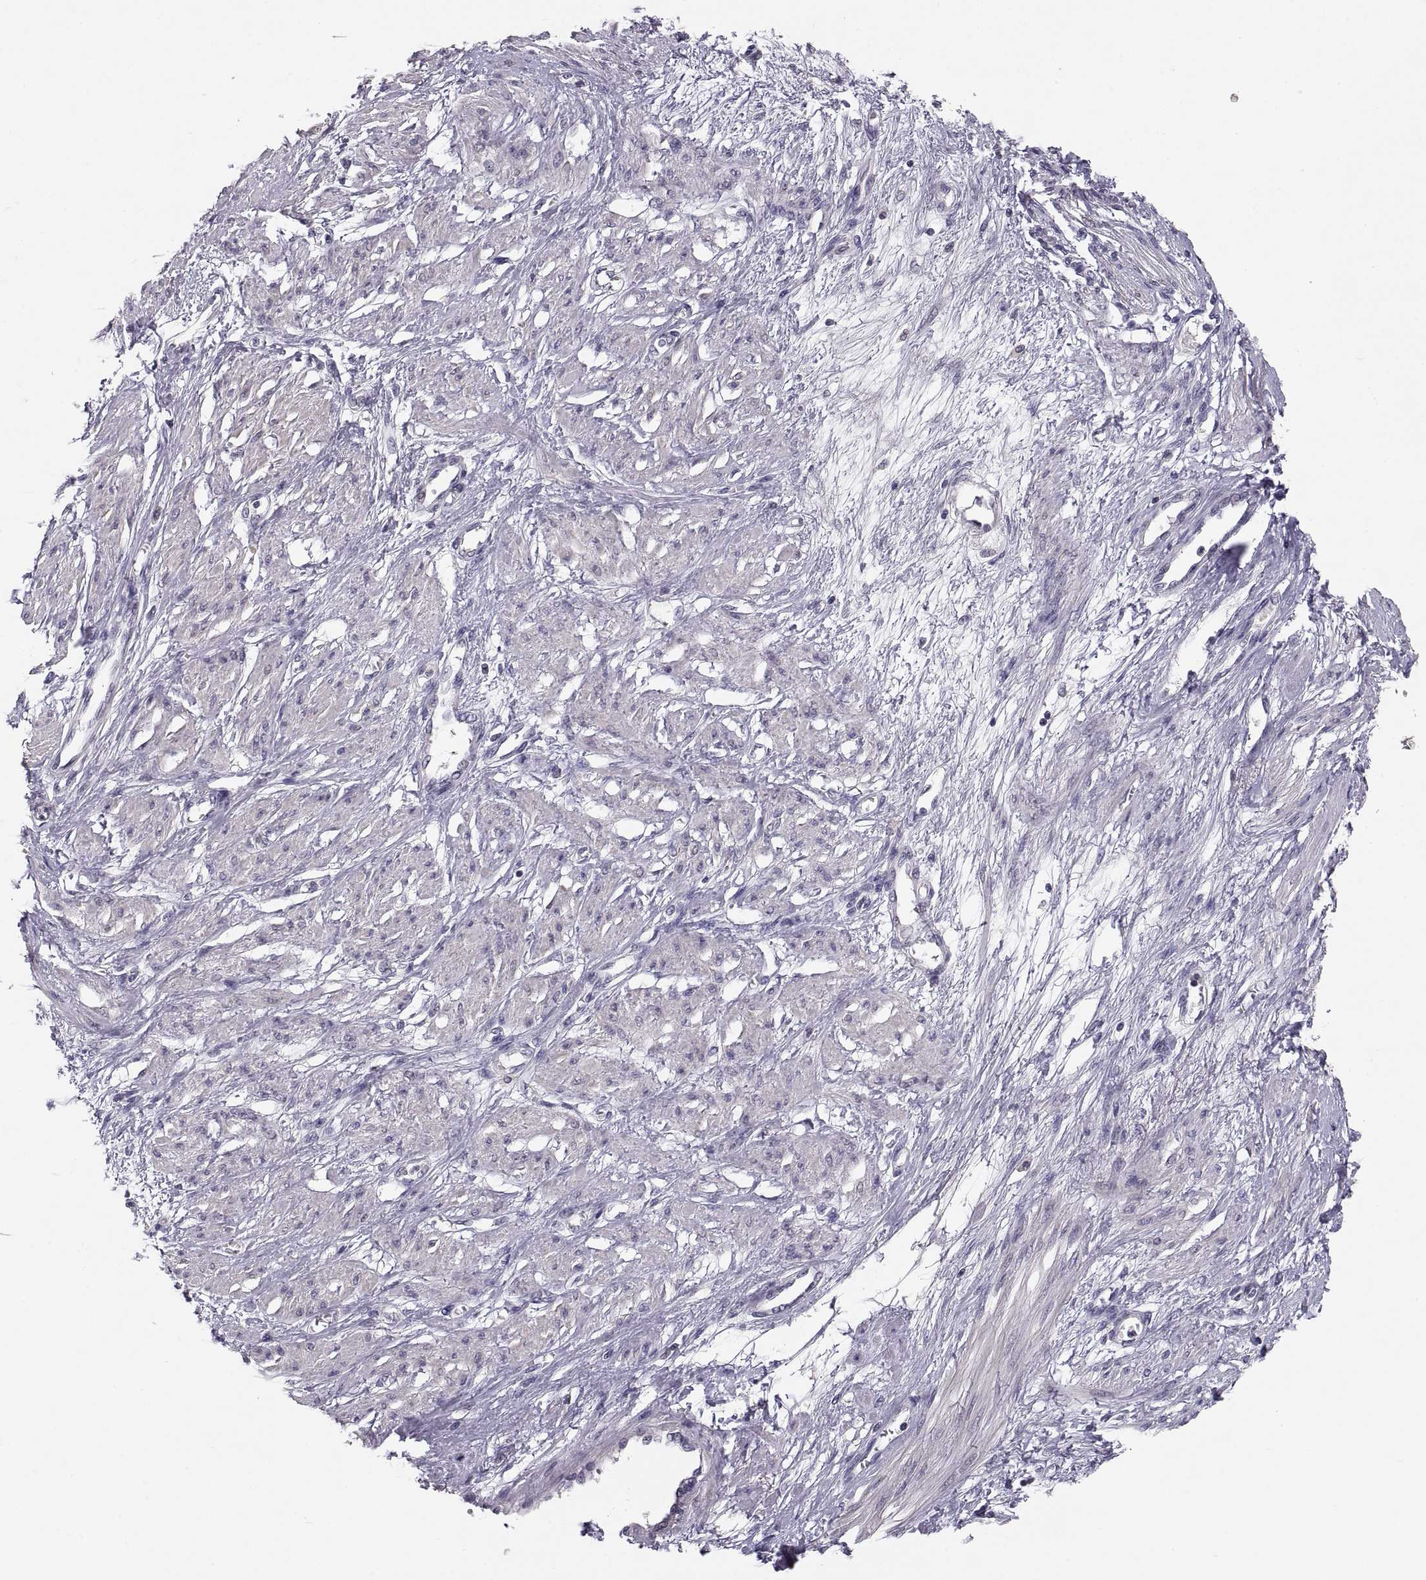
{"staining": {"intensity": "negative", "quantity": "none", "location": "none"}, "tissue": "smooth muscle", "cell_type": "Smooth muscle cells", "image_type": "normal", "snomed": [{"axis": "morphology", "description": "Normal tissue, NOS"}, {"axis": "topography", "description": "Smooth muscle"}, {"axis": "topography", "description": "Uterus"}], "caption": "IHC of benign human smooth muscle demonstrates no expression in smooth muscle cells.", "gene": "PAX2", "patient": {"sex": "female", "age": 39}}